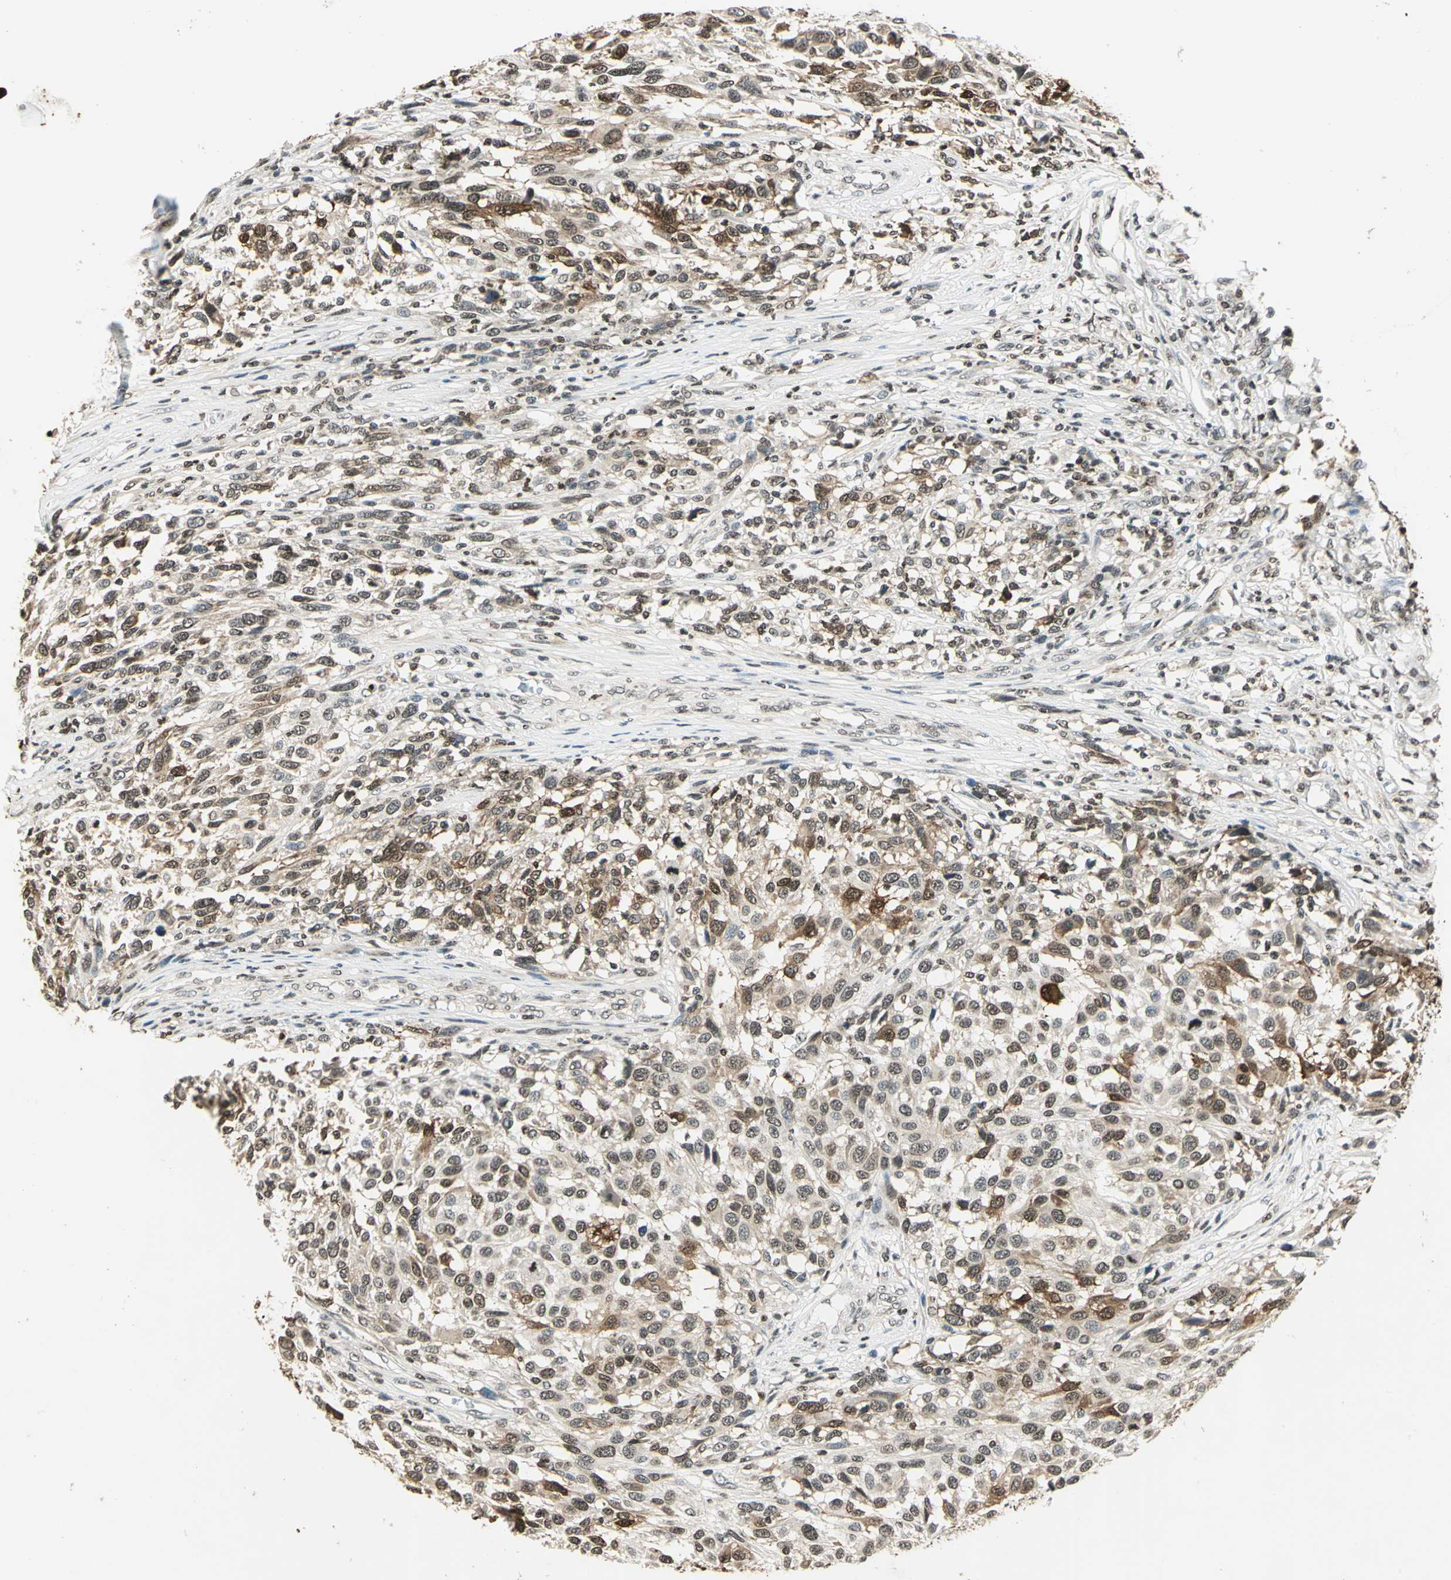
{"staining": {"intensity": "moderate", "quantity": ">75%", "location": "cytoplasmic/membranous,nuclear"}, "tissue": "melanoma", "cell_type": "Tumor cells", "image_type": "cancer", "snomed": [{"axis": "morphology", "description": "Malignant melanoma, Metastatic site"}, {"axis": "topography", "description": "Lymph node"}], "caption": "Immunohistochemical staining of human melanoma demonstrates moderate cytoplasmic/membranous and nuclear protein staining in about >75% of tumor cells. (brown staining indicates protein expression, while blue staining denotes nuclei).", "gene": "LGALS3", "patient": {"sex": "male", "age": 61}}